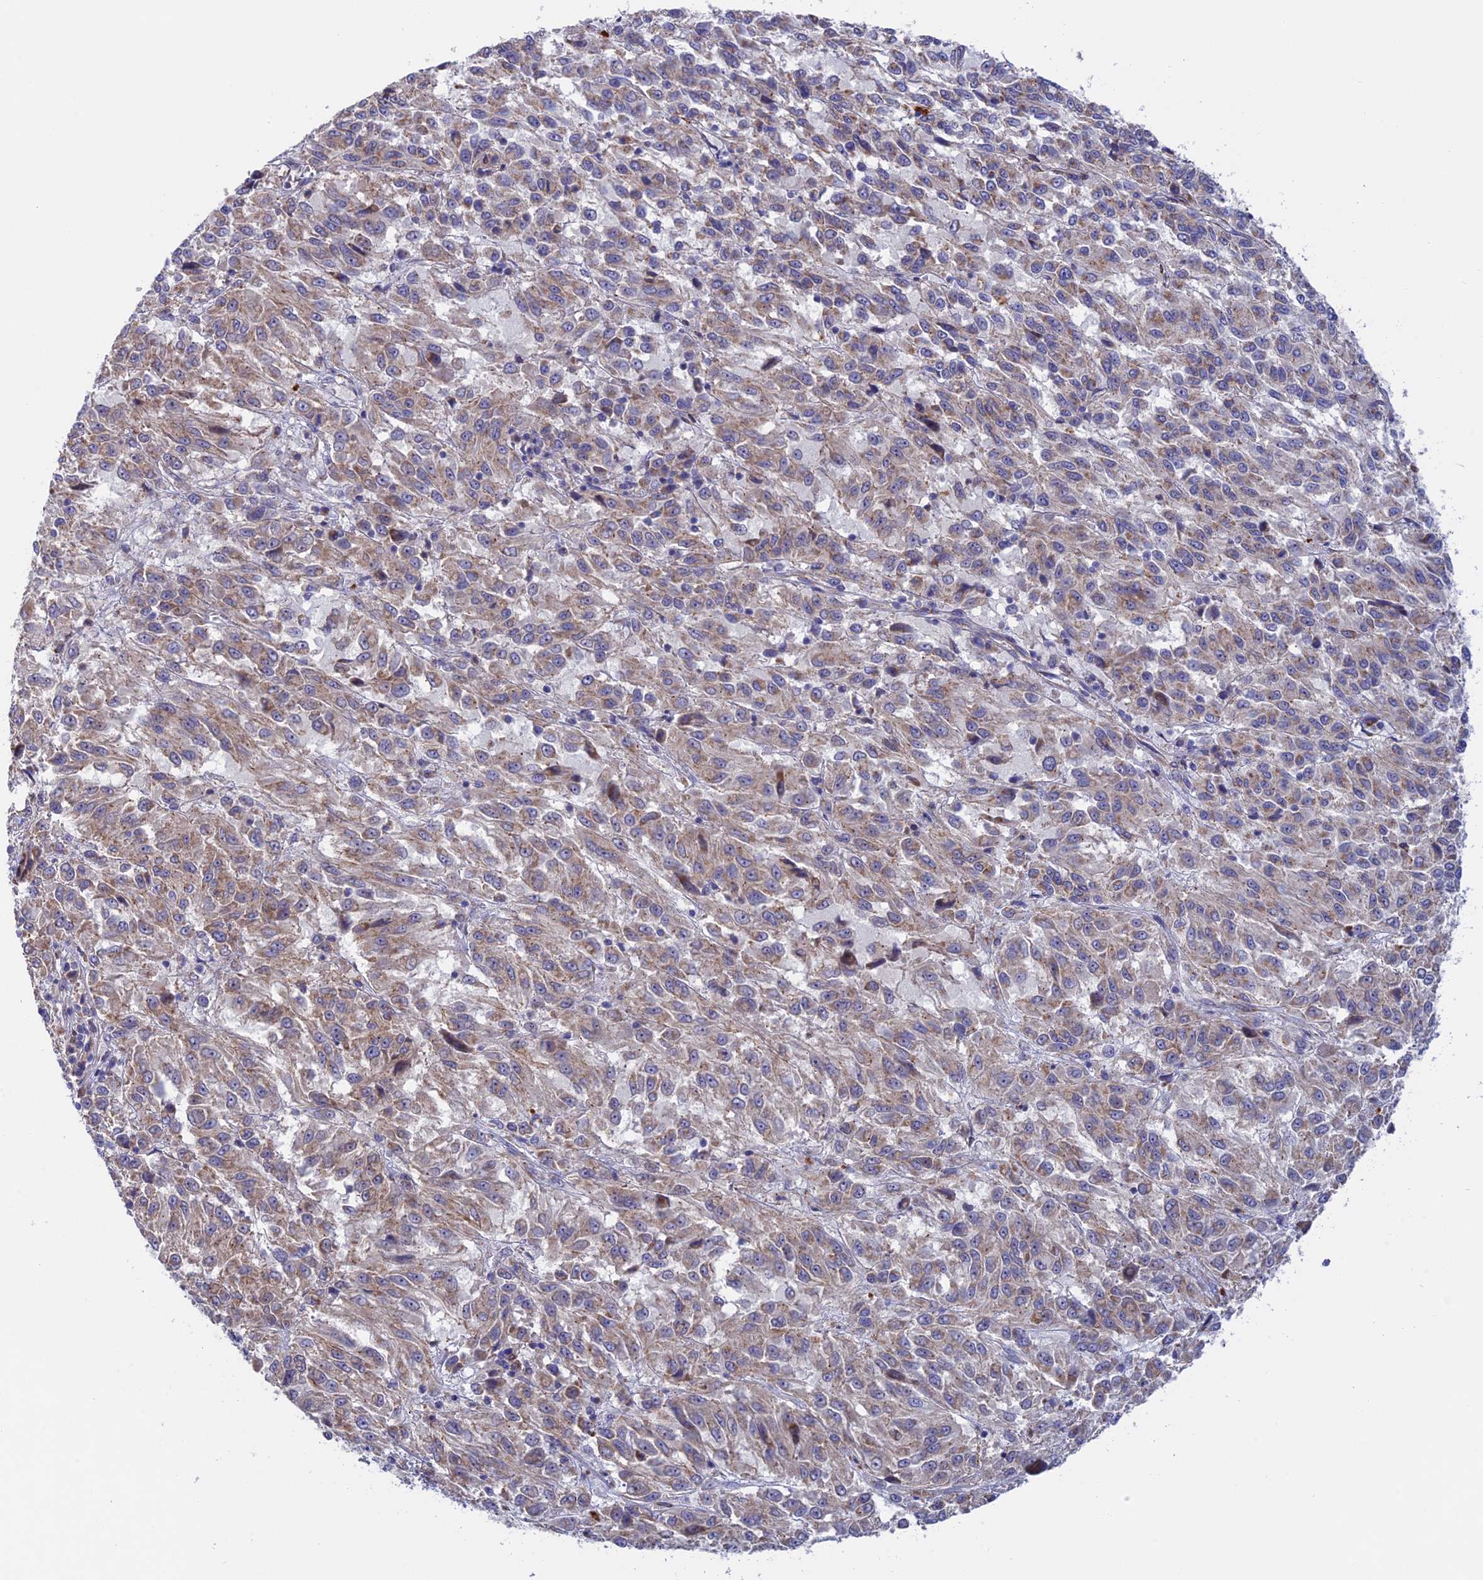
{"staining": {"intensity": "weak", "quantity": ">75%", "location": "cytoplasmic/membranous"}, "tissue": "melanoma", "cell_type": "Tumor cells", "image_type": "cancer", "snomed": [{"axis": "morphology", "description": "Malignant melanoma, Metastatic site"}, {"axis": "topography", "description": "Lung"}], "caption": "IHC image of neoplastic tissue: human malignant melanoma (metastatic site) stained using immunohistochemistry (IHC) exhibits low levels of weak protein expression localized specifically in the cytoplasmic/membranous of tumor cells, appearing as a cytoplasmic/membranous brown color.", "gene": "ETFDH", "patient": {"sex": "male", "age": 64}}